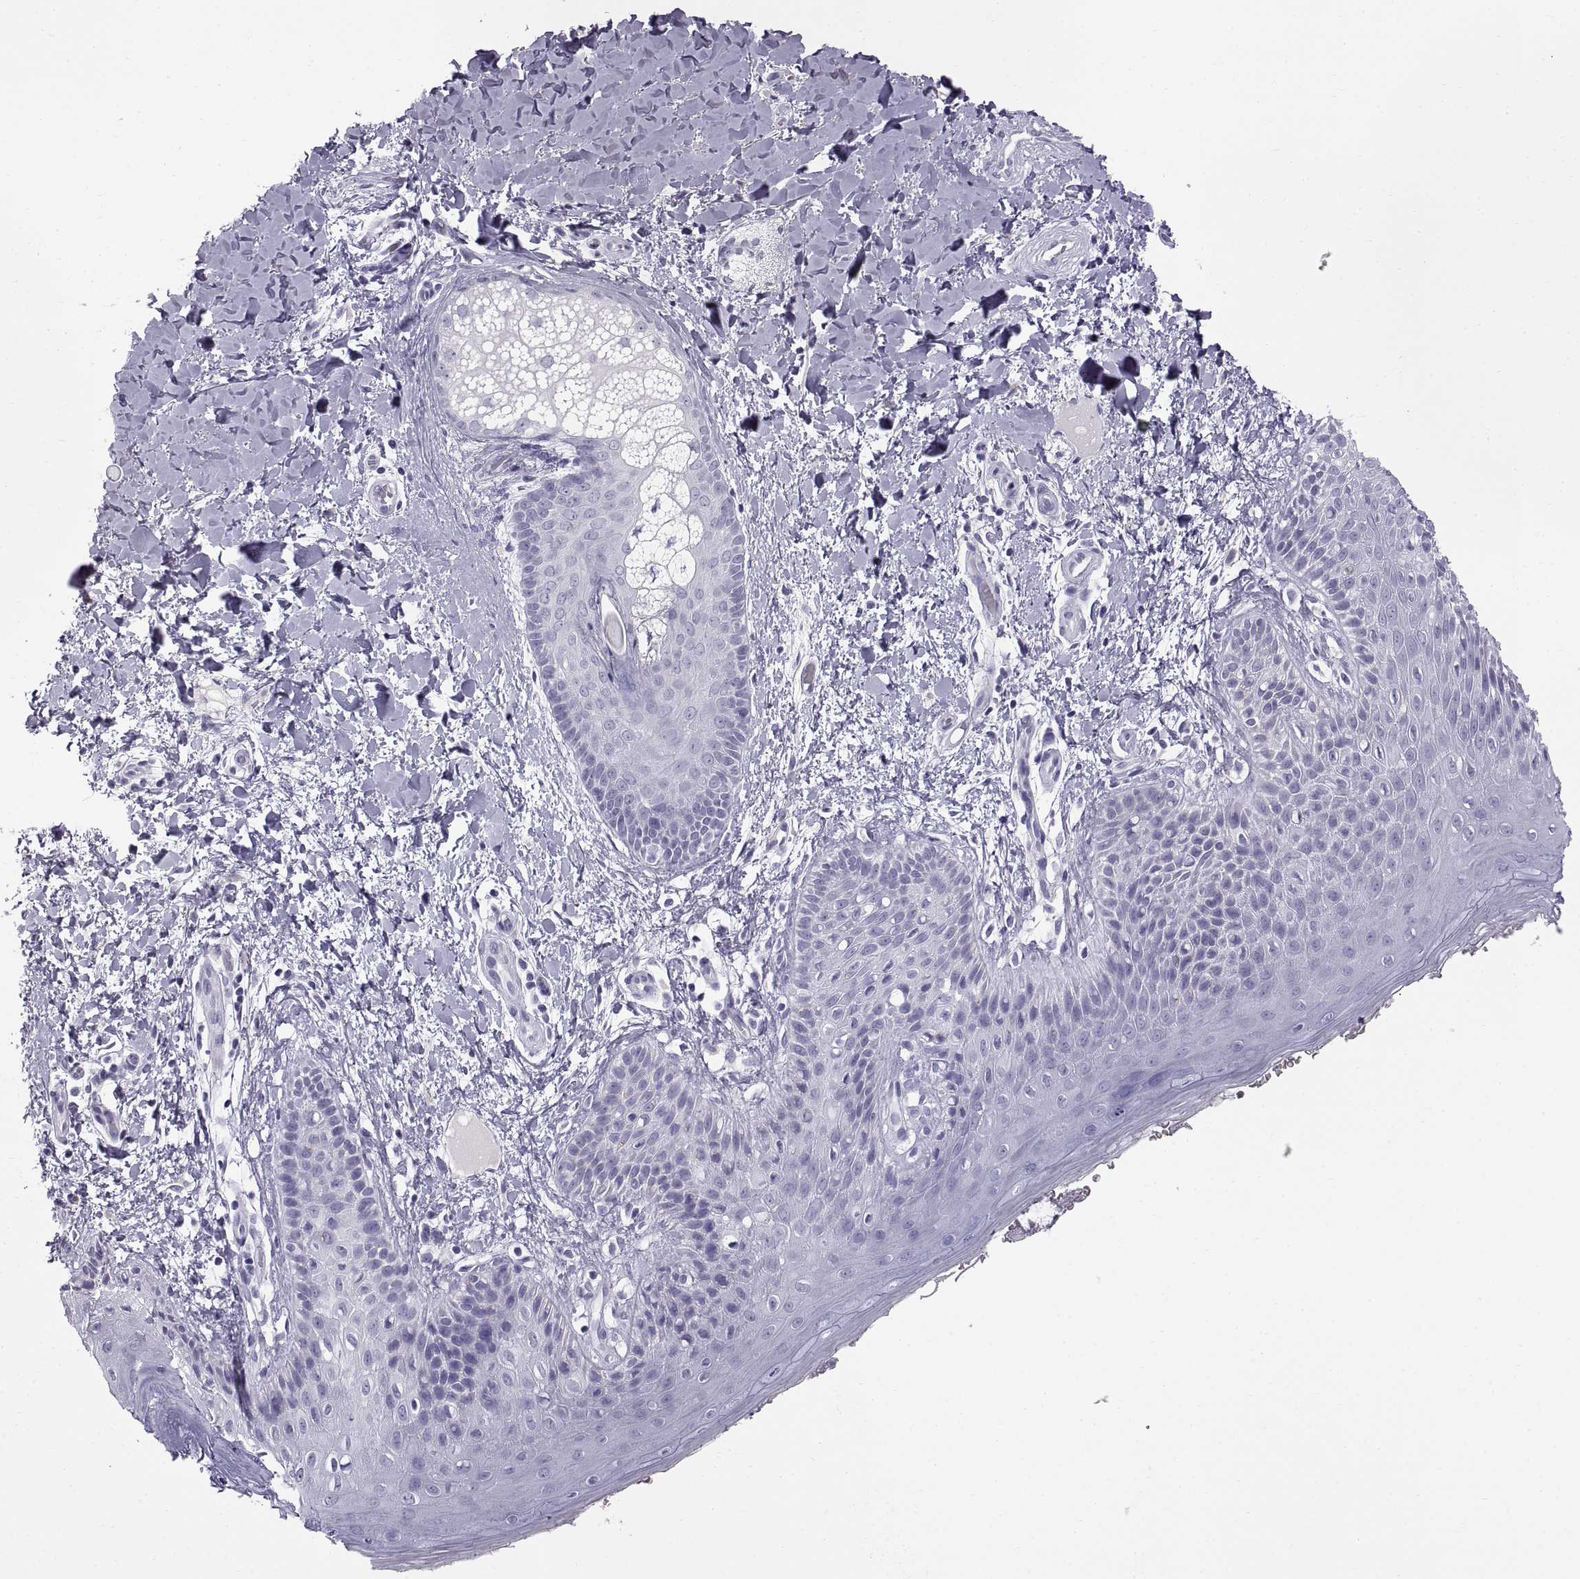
{"staining": {"intensity": "negative", "quantity": "none", "location": "none"}, "tissue": "skin", "cell_type": "Epidermal cells", "image_type": "normal", "snomed": [{"axis": "morphology", "description": "Normal tissue, NOS"}, {"axis": "topography", "description": "Anal"}], "caption": "An IHC histopathology image of normal skin is shown. There is no staining in epidermal cells of skin. (DAB IHC, high magnification).", "gene": "WFDC8", "patient": {"sex": "male", "age": 36}}